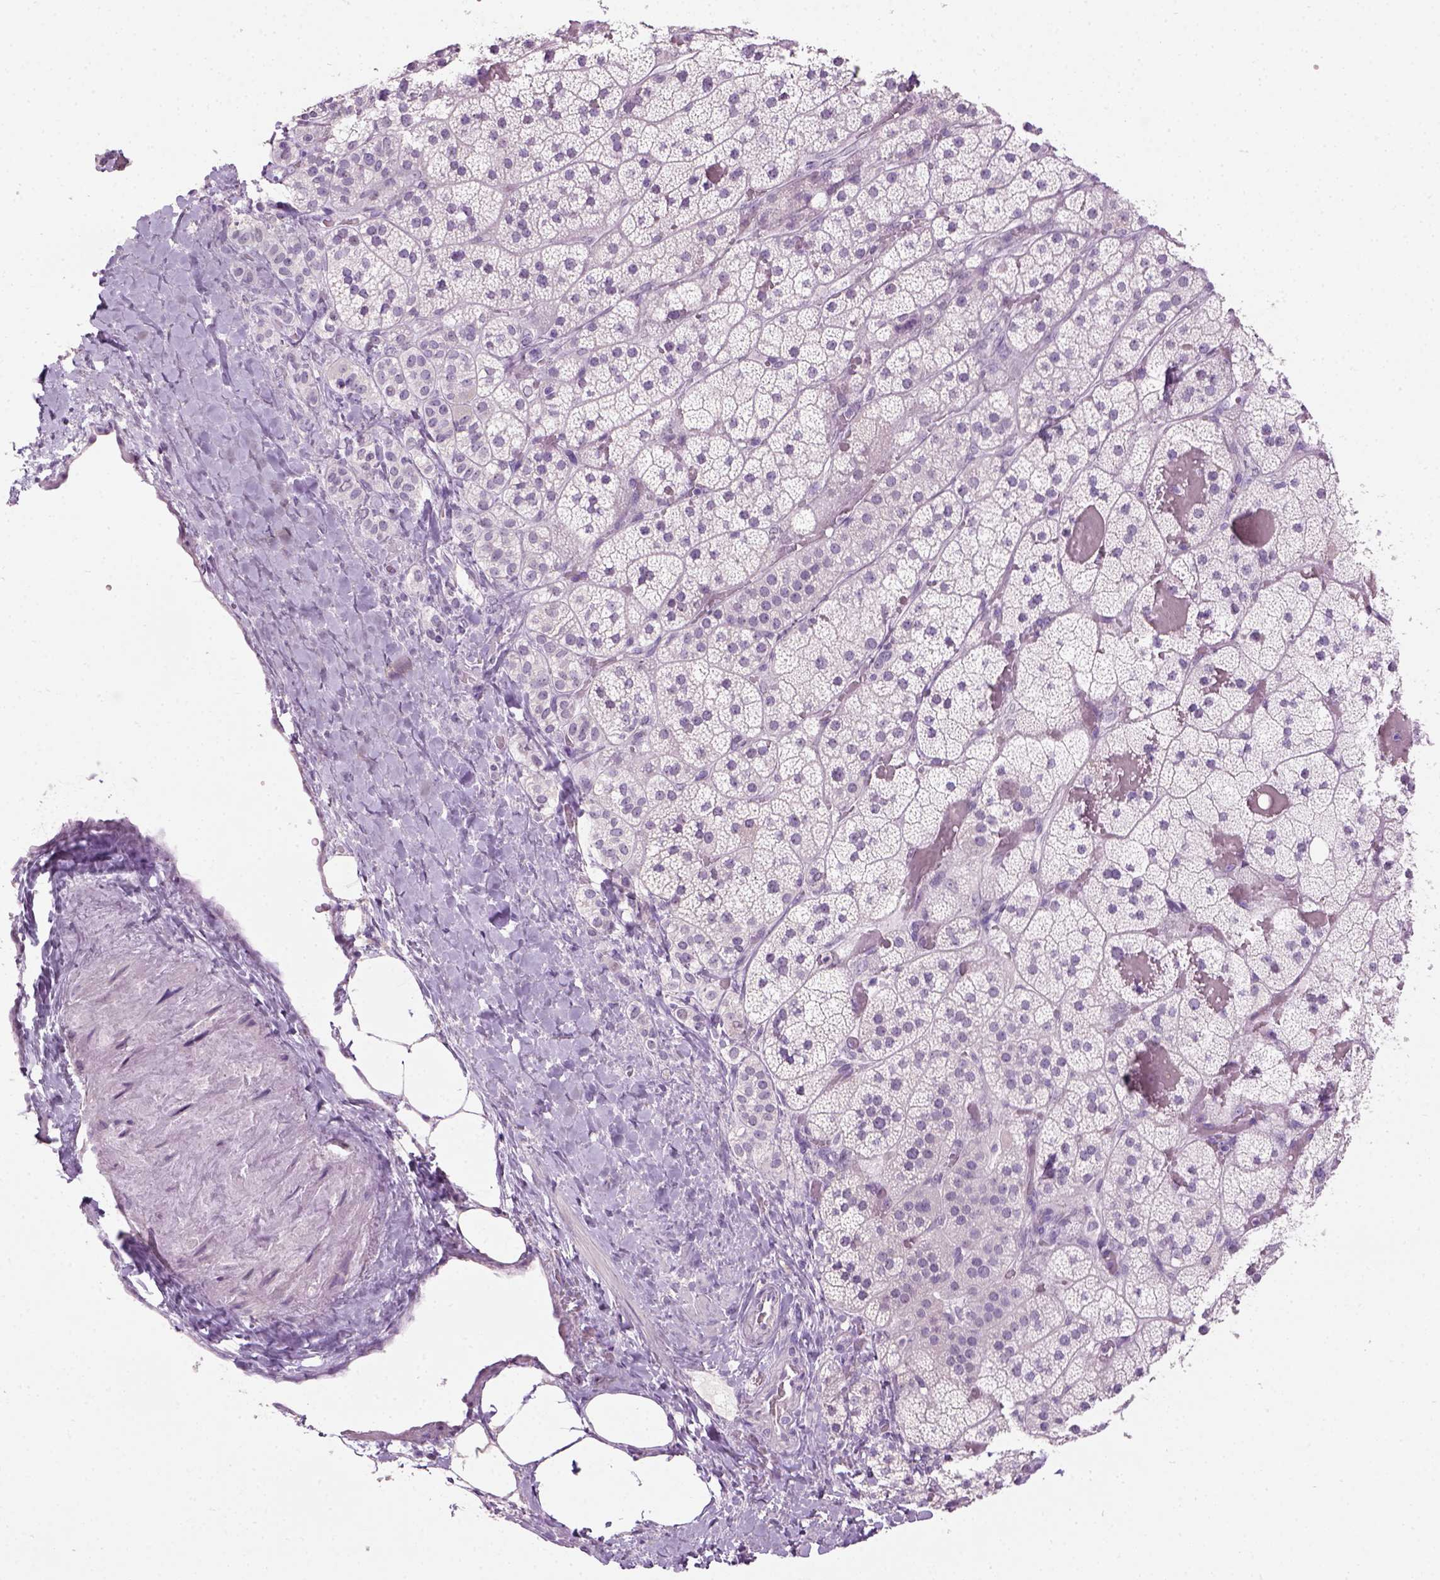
{"staining": {"intensity": "negative", "quantity": "none", "location": "none"}, "tissue": "adrenal gland", "cell_type": "Glandular cells", "image_type": "normal", "snomed": [{"axis": "morphology", "description": "Normal tissue, NOS"}, {"axis": "topography", "description": "Adrenal gland"}], "caption": "This histopathology image is of unremarkable adrenal gland stained with immunohistochemistry to label a protein in brown with the nuclei are counter-stained blue. There is no expression in glandular cells.", "gene": "GABRB2", "patient": {"sex": "male", "age": 57}}